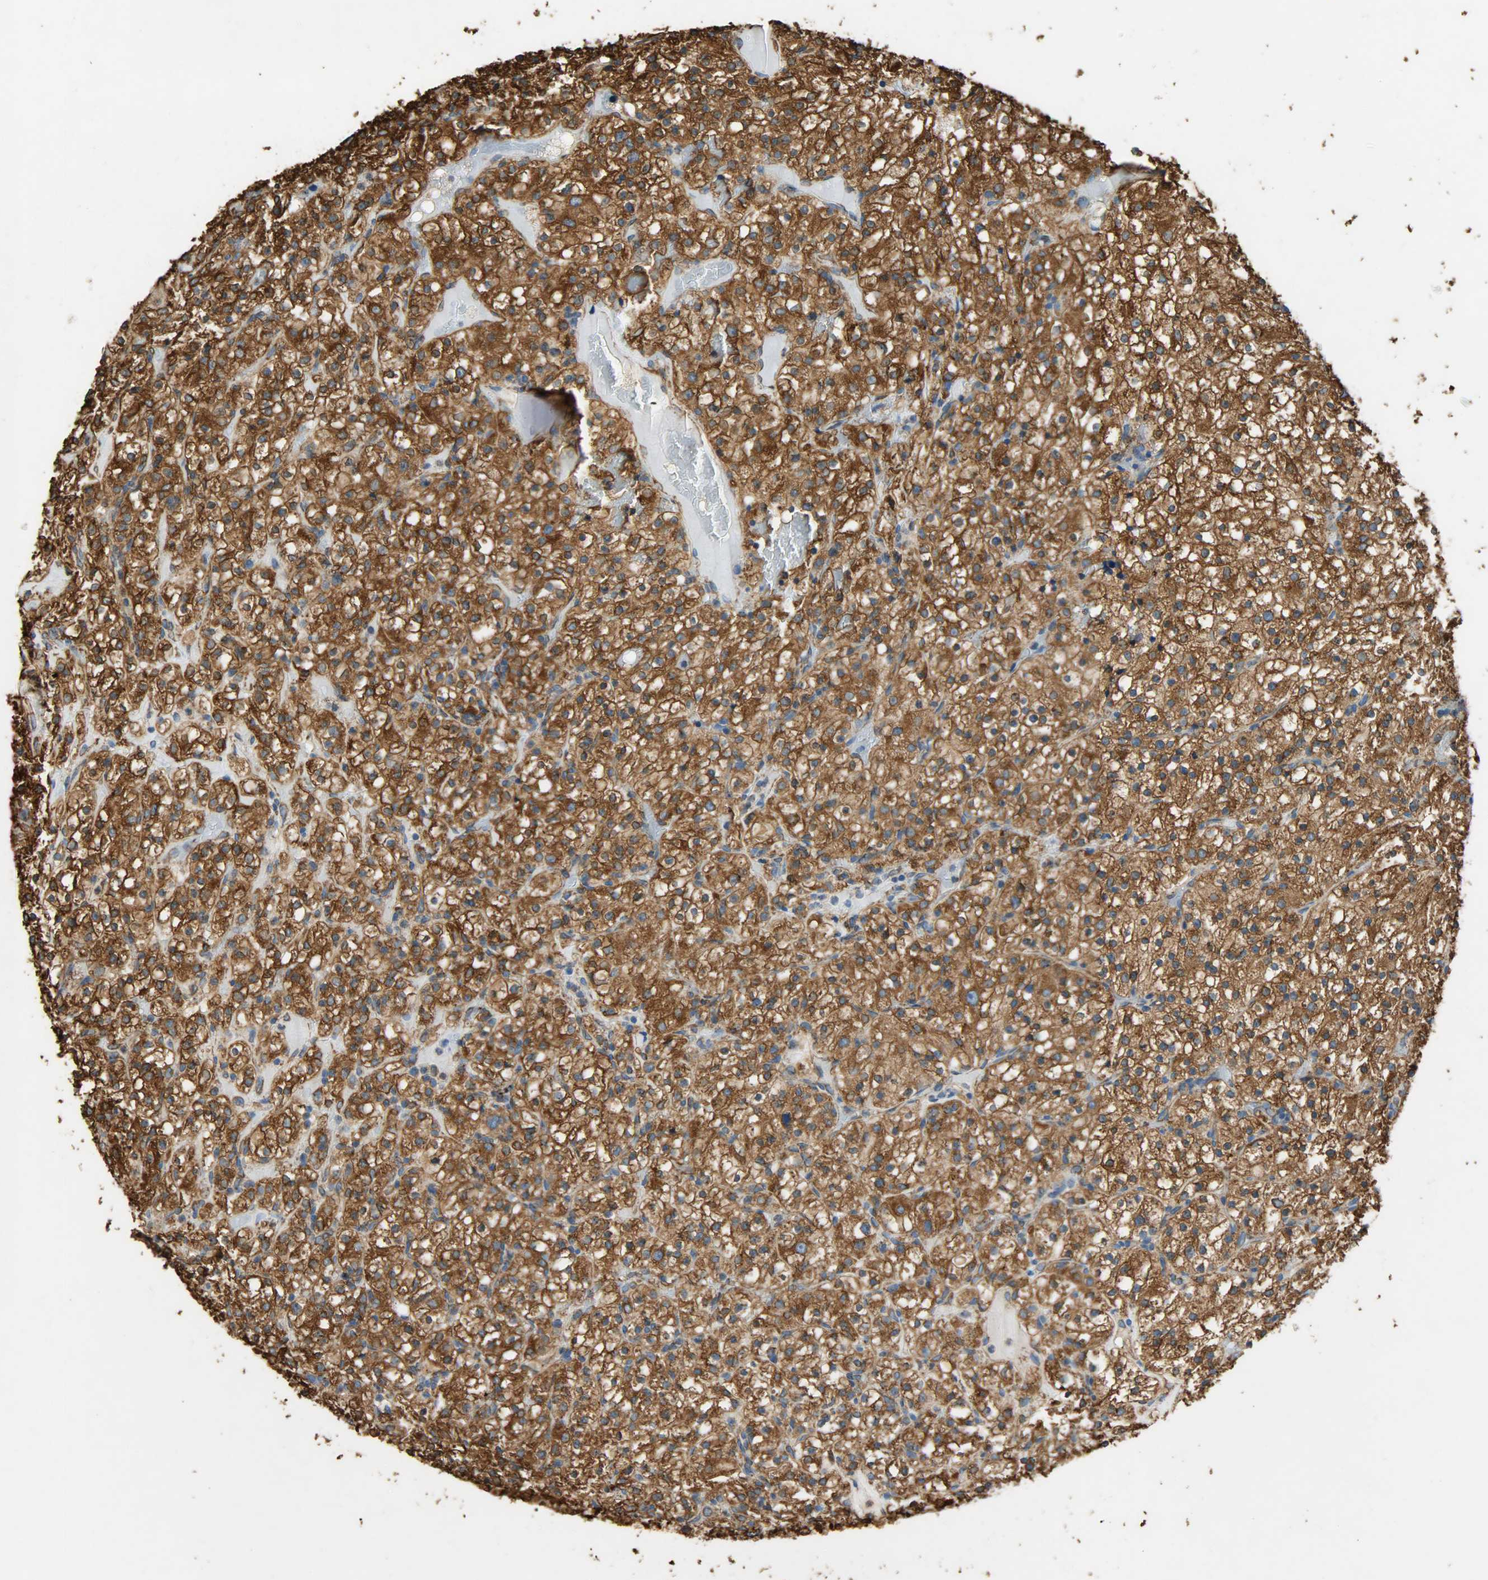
{"staining": {"intensity": "strong", "quantity": ">75%", "location": "cytoplasmic/membranous"}, "tissue": "renal cancer", "cell_type": "Tumor cells", "image_type": "cancer", "snomed": [{"axis": "morphology", "description": "Normal tissue, NOS"}, {"axis": "morphology", "description": "Adenocarcinoma, NOS"}, {"axis": "topography", "description": "Kidney"}], "caption": "A photomicrograph showing strong cytoplasmic/membranous staining in about >75% of tumor cells in renal cancer (adenocarcinoma), as visualized by brown immunohistochemical staining.", "gene": "HSP90B1", "patient": {"sex": "female", "age": 72}}